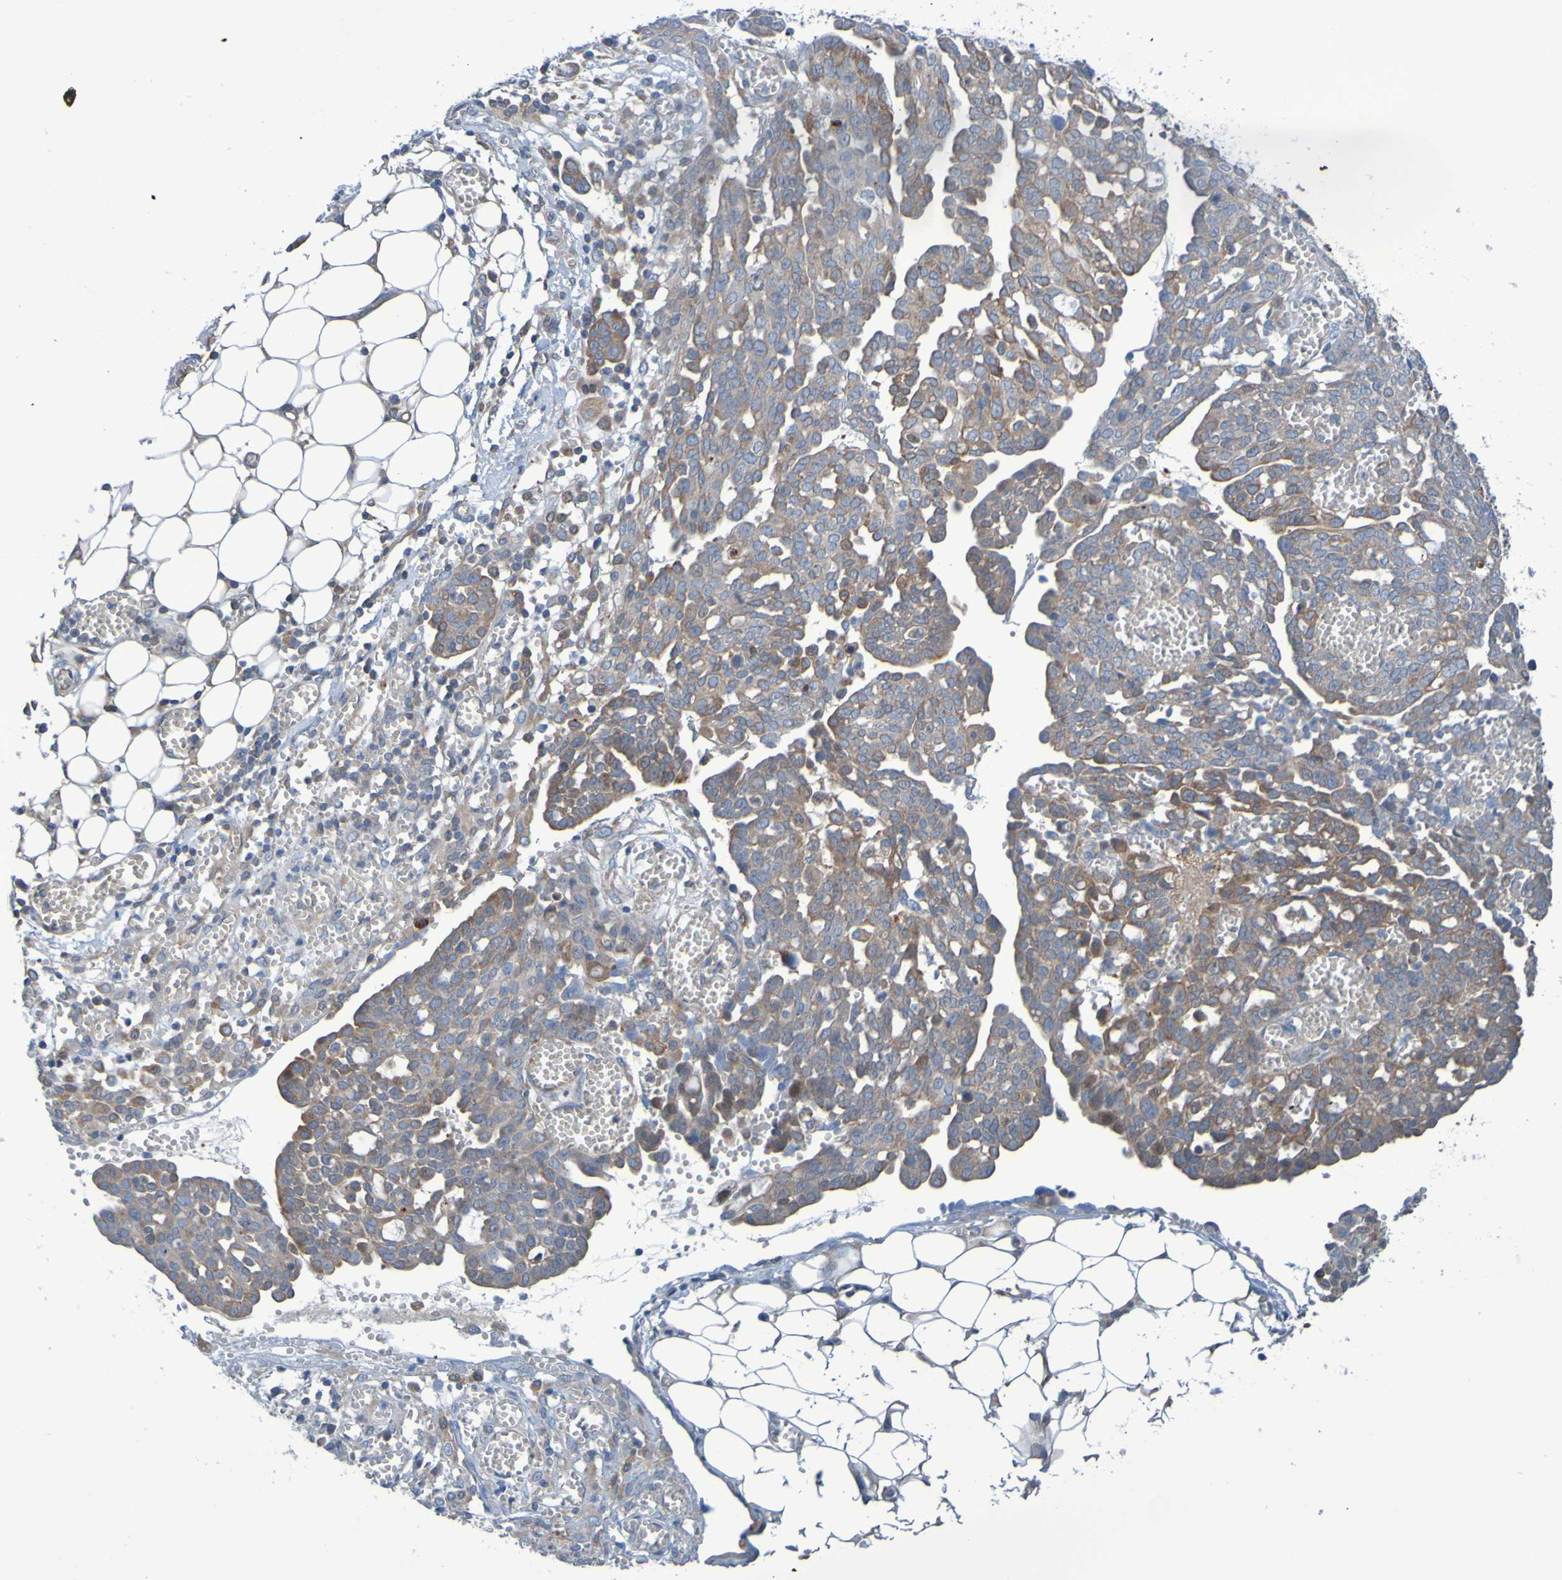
{"staining": {"intensity": "weak", "quantity": ">75%", "location": "cytoplasmic/membranous"}, "tissue": "ovarian cancer", "cell_type": "Tumor cells", "image_type": "cancer", "snomed": [{"axis": "morphology", "description": "Cystadenocarcinoma, serous, NOS"}, {"axis": "topography", "description": "Soft tissue"}, {"axis": "topography", "description": "Ovary"}], "caption": "Weak cytoplasmic/membranous protein expression is present in about >75% of tumor cells in ovarian serous cystadenocarcinoma. (DAB (3,3'-diaminobenzidine) = brown stain, brightfield microscopy at high magnification).", "gene": "NPRL3", "patient": {"sex": "female", "age": 57}}